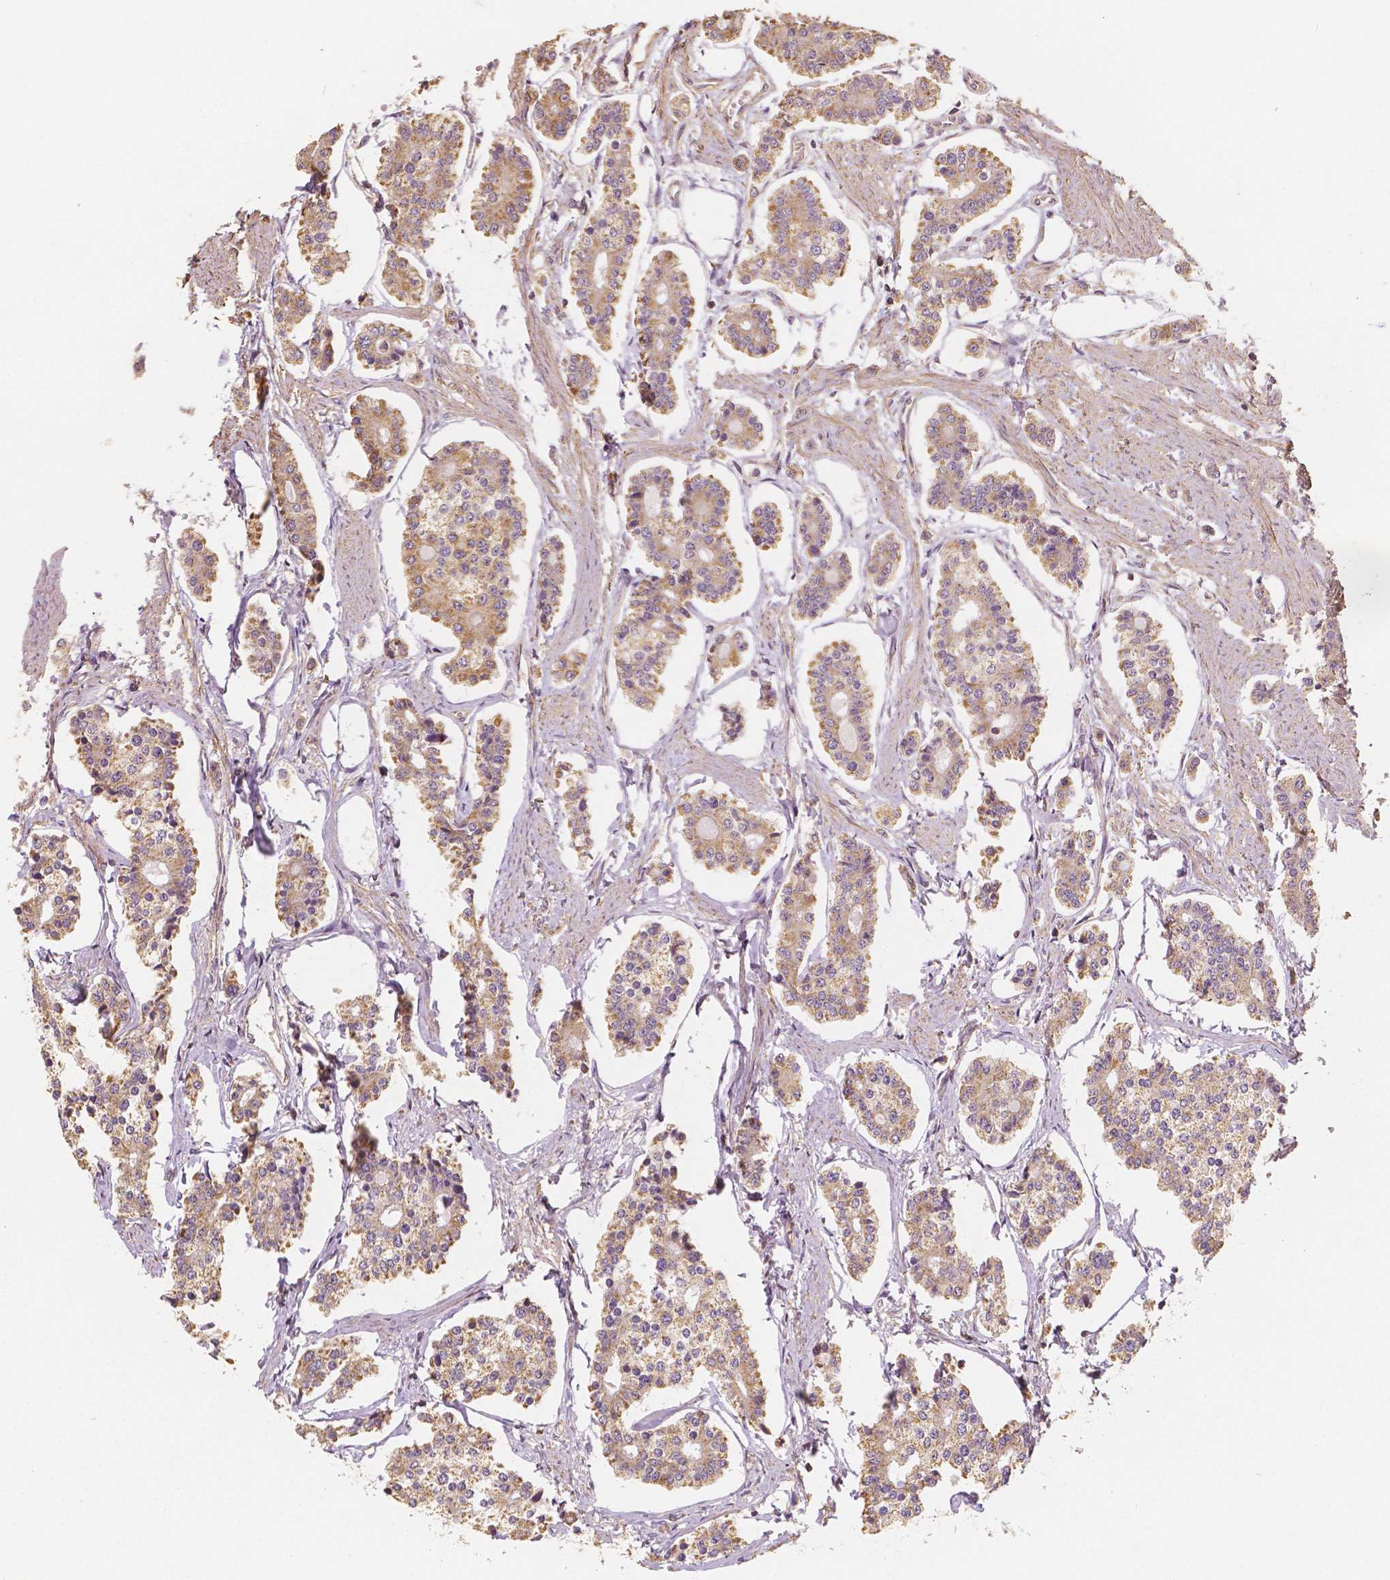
{"staining": {"intensity": "moderate", "quantity": ">75%", "location": "cytoplasmic/membranous"}, "tissue": "carcinoid", "cell_type": "Tumor cells", "image_type": "cancer", "snomed": [{"axis": "morphology", "description": "Carcinoid, malignant, NOS"}, {"axis": "topography", "description": "Small intestine"}], "caption": "The image reveals a brown stain indicating the presence of a protein in the cytoplasmic/membranous of tumor cells in malignant carcinoid.", "gene": "PEX26", "patient": {"sex": "female", "age": 65}}